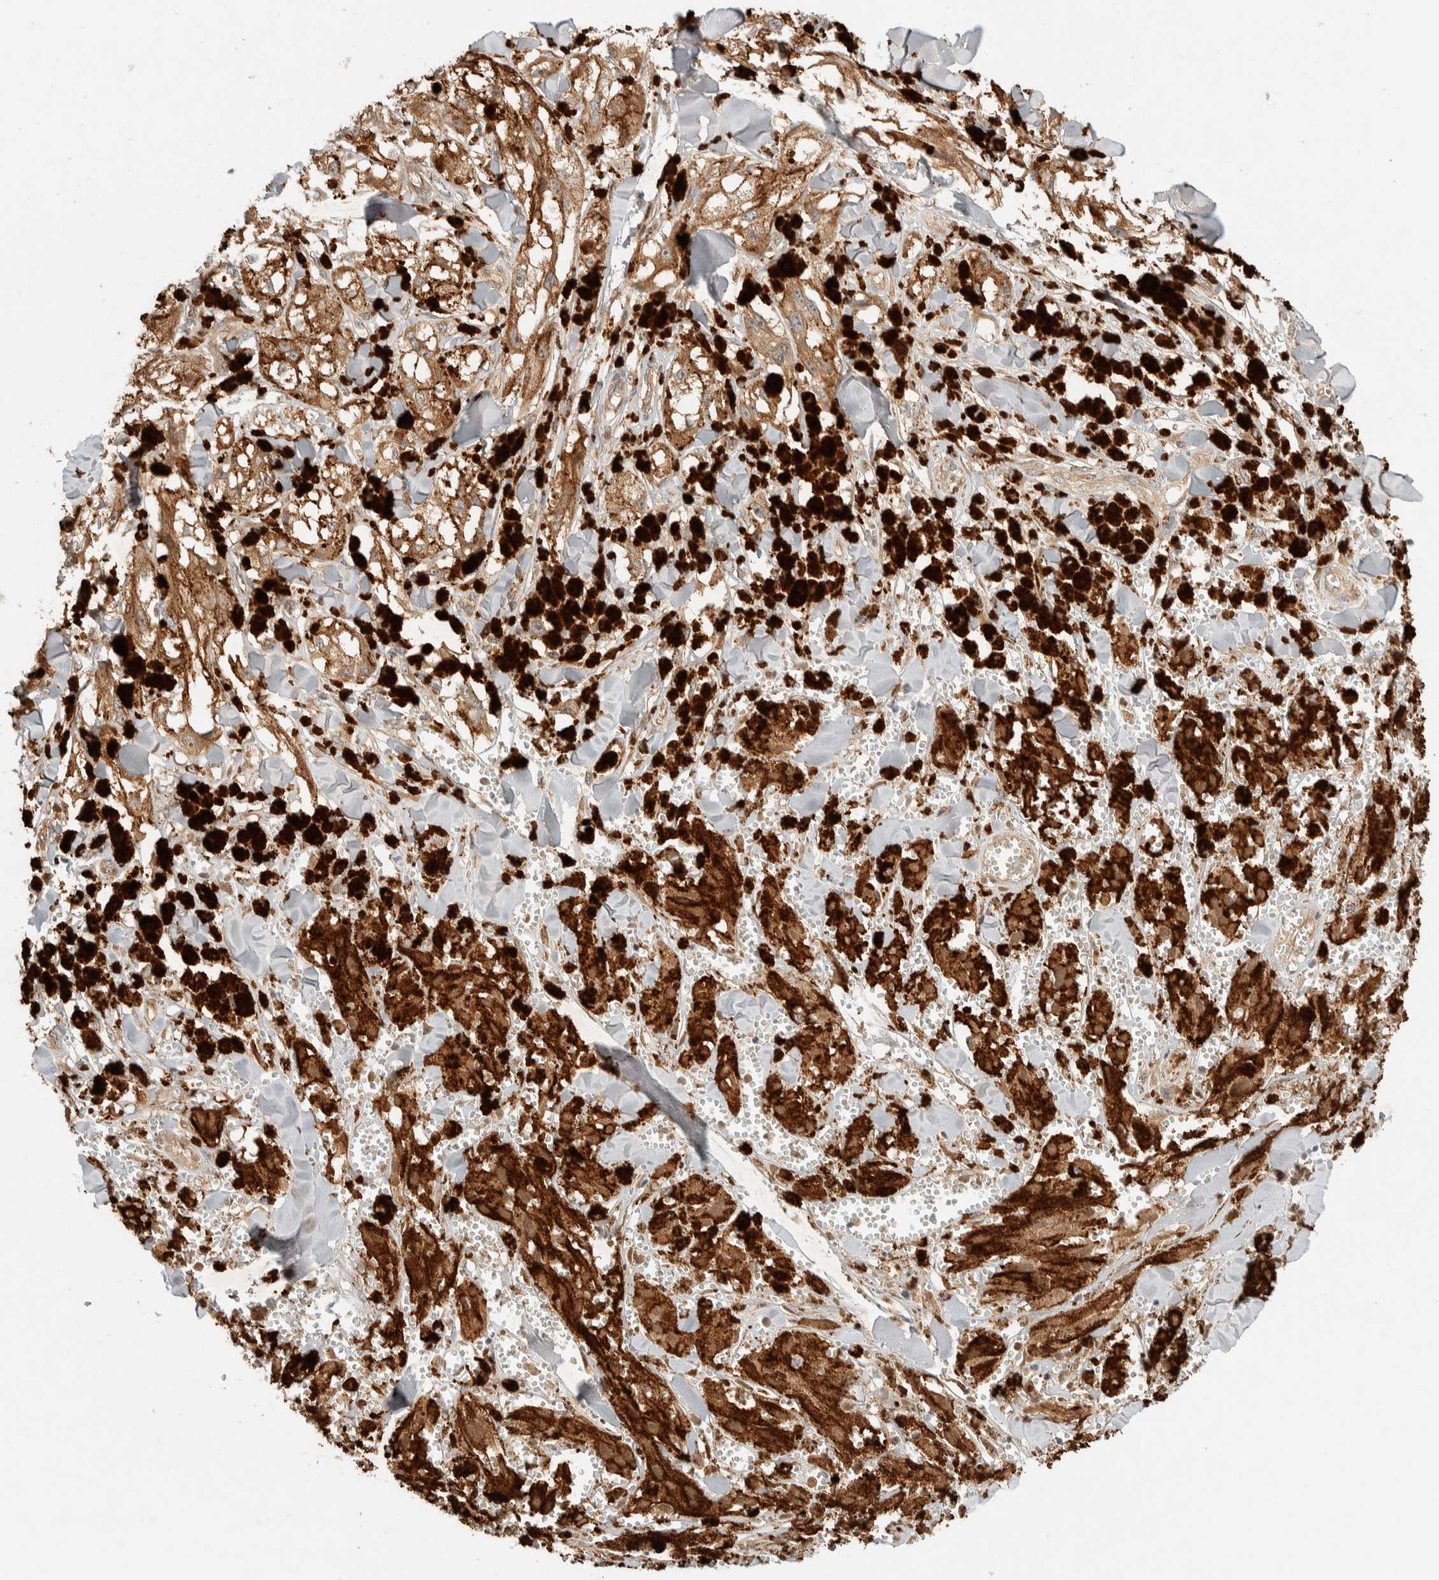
{"staining": {"intensity": "moderate", "quantity": ">75%", "location": "cytoplasmic/membranous"}, "tissue": "melanoma", "cell_type": "Tumor cells", "image_type": "cancer", "snomed": [{"axis": "morphology", "description": "Malignant melanoma, NOS"}, {"axis": "topography", "description": "Skin"}], "caption": "A histopathology image showing moderate cytoplasmic/membranous staining in about >75% of tumor cells in melanoma, as visualized by brown immunohistochemical staining.", "gene": "FAM167A", "patient": {"sex": "male", "age": 88}}